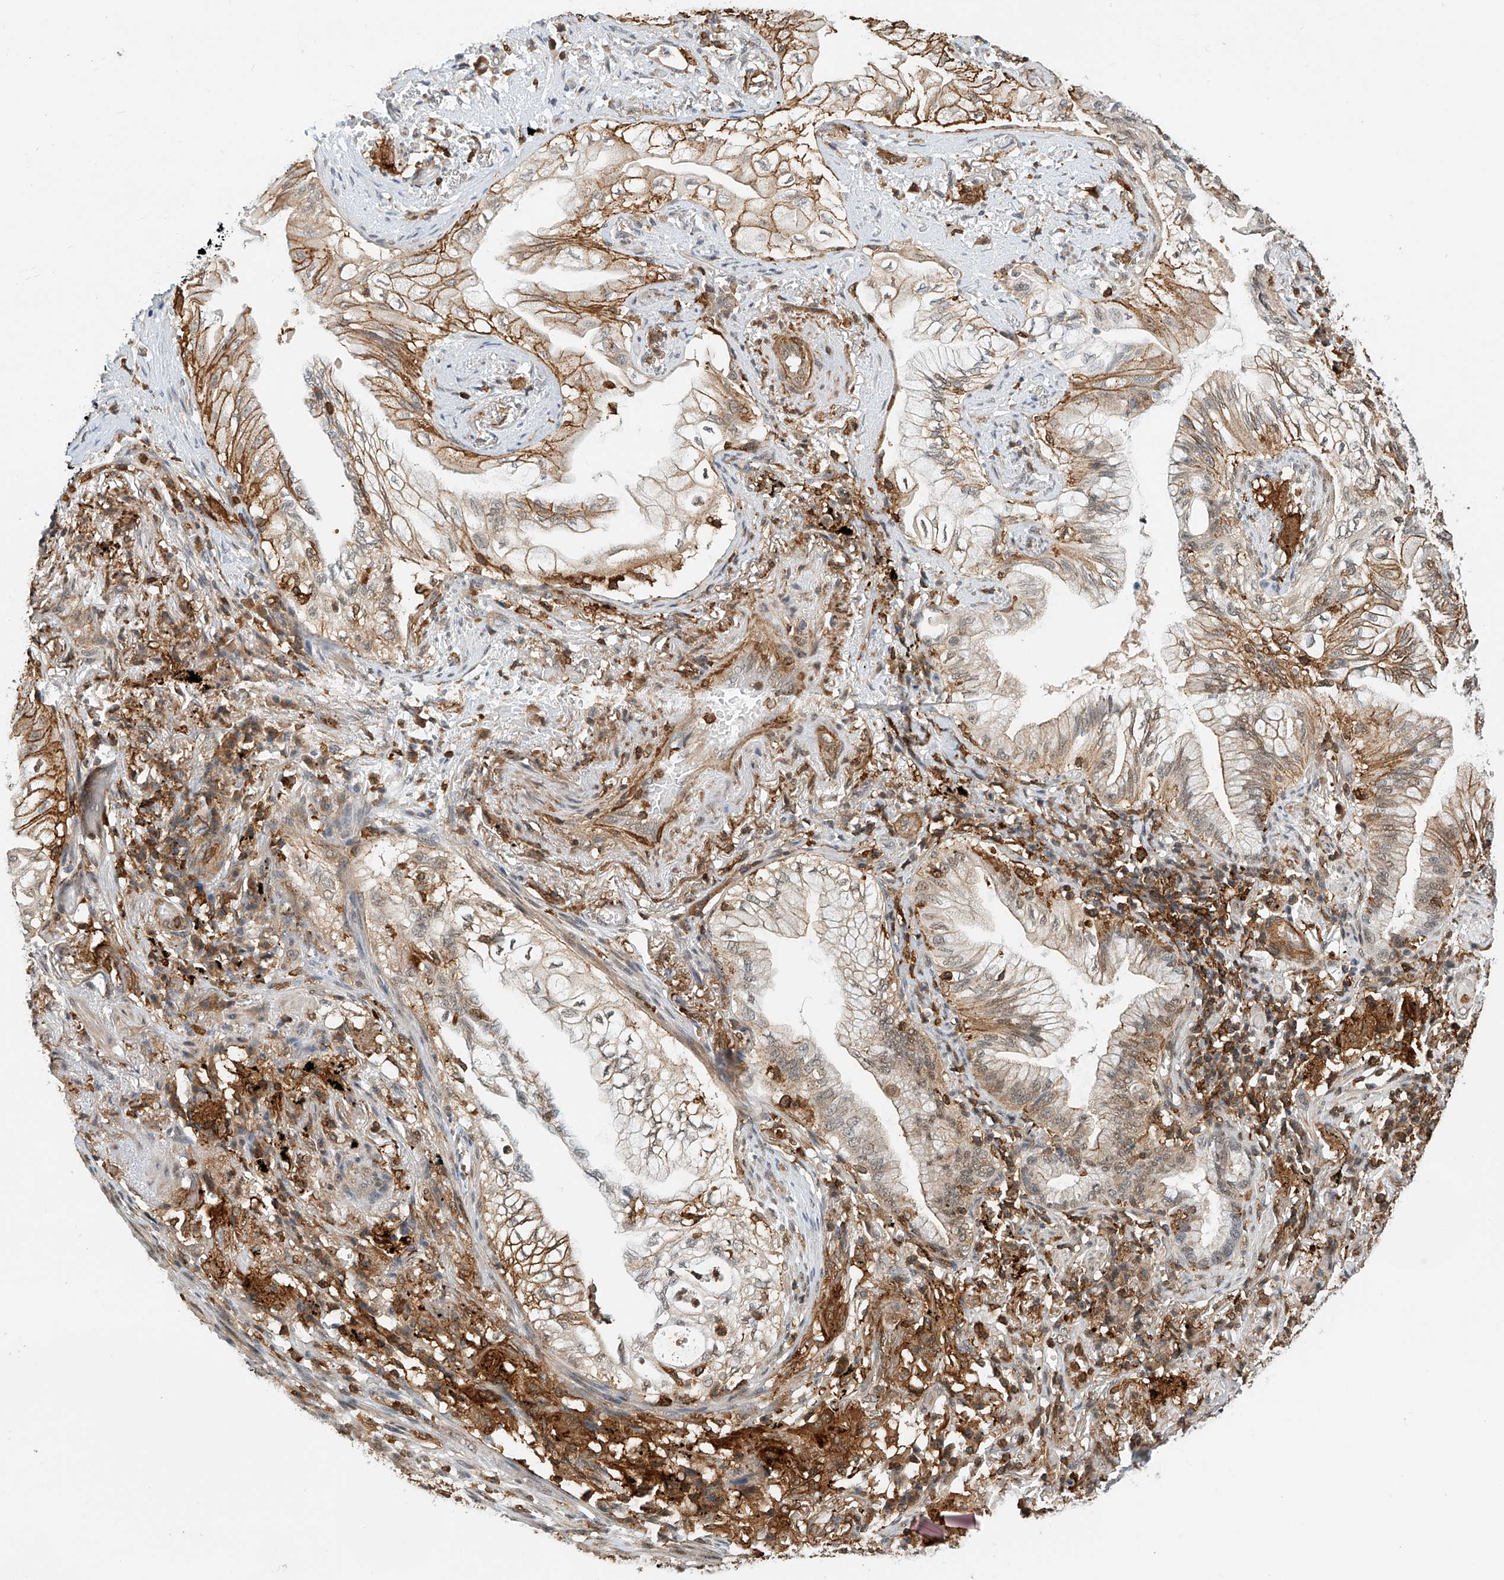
{"staining": {"intensity": "moderate", "quantity": "25%-75%", "location": "cytoplasmic/membranous"}, "tissue": "lung cancer", "cell_type": "Tumor cells", "image_type": "cancer", "snomed": [{"axis": "morphology", "description": "Adenocarcinoma, NOS"}, {"axis": "topography", "description": "Lung"}], "caption": "There is medium levels of moderate cytoplasmic/membranous staining in tumor cells of lung cancer (adenocarcinoma), as demonstrated by immunohistochemical staining (brown color).", "gene": "MICAL1", "patient": {"sex": "female", "age": 70}}